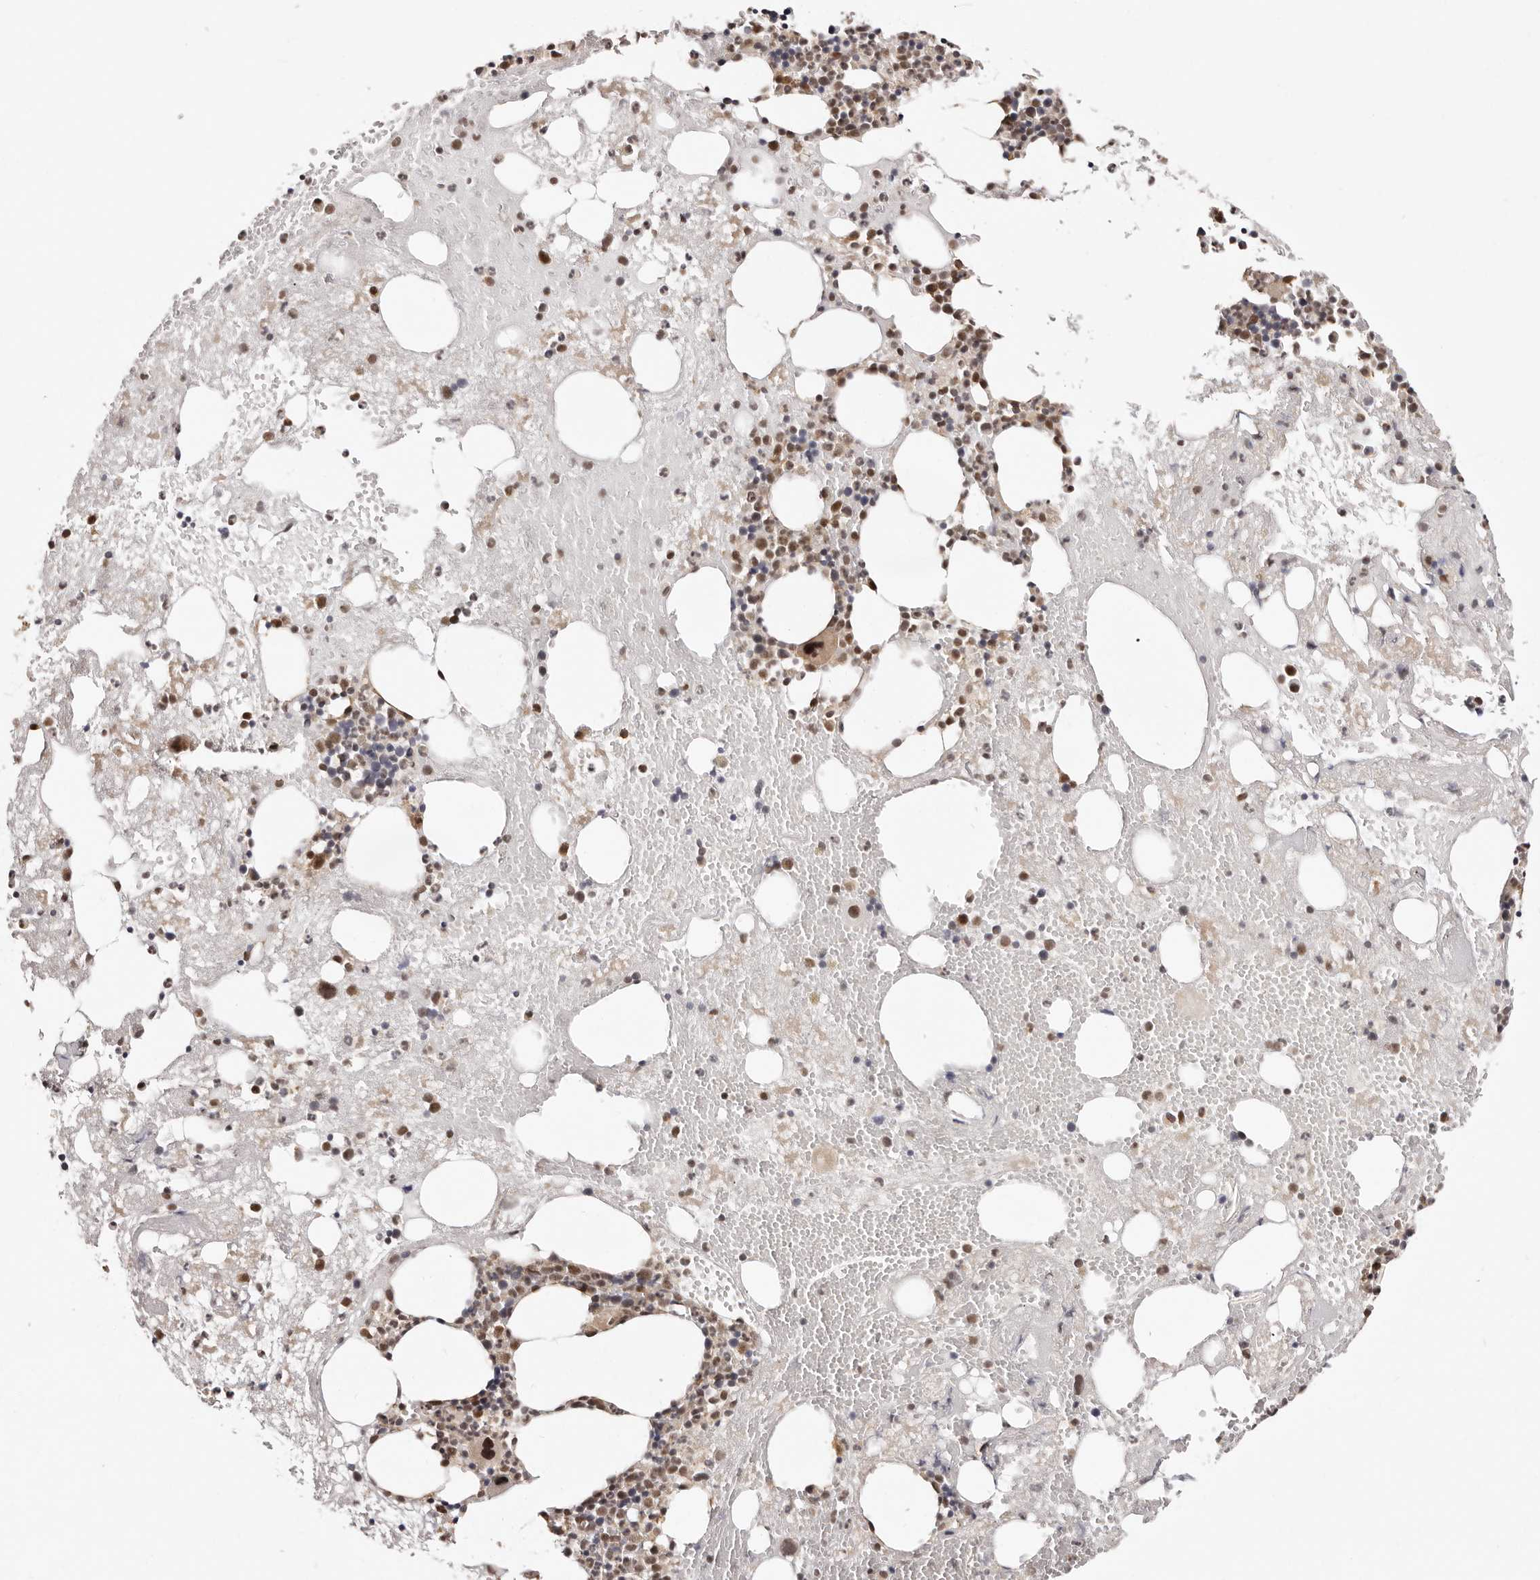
{"staining": {"intensity": "moderate", "quantity": "25%-75%", "location": "nuclear"}, "tissue": "bone marrow", "cell_type": "Hematopoietic cells", "image_type": "normal", "snomed": [{"axis": "morphology", "description": "Normal tissue, NOS"}, {"axis": "morphology", "description": "Inflammation, NOS"}, {"axis": "topography", "description": "Bone marrow"}], "caption": "This micrograph shows benign bone marrow stained with IHC to label a protein in brown. The nuclear of hematopoietic cells show moderate positivity for the protein. Nuclei are counter-stained blue.", "gene": "MED8", "patient": {"sex": "female", "age": 48}}